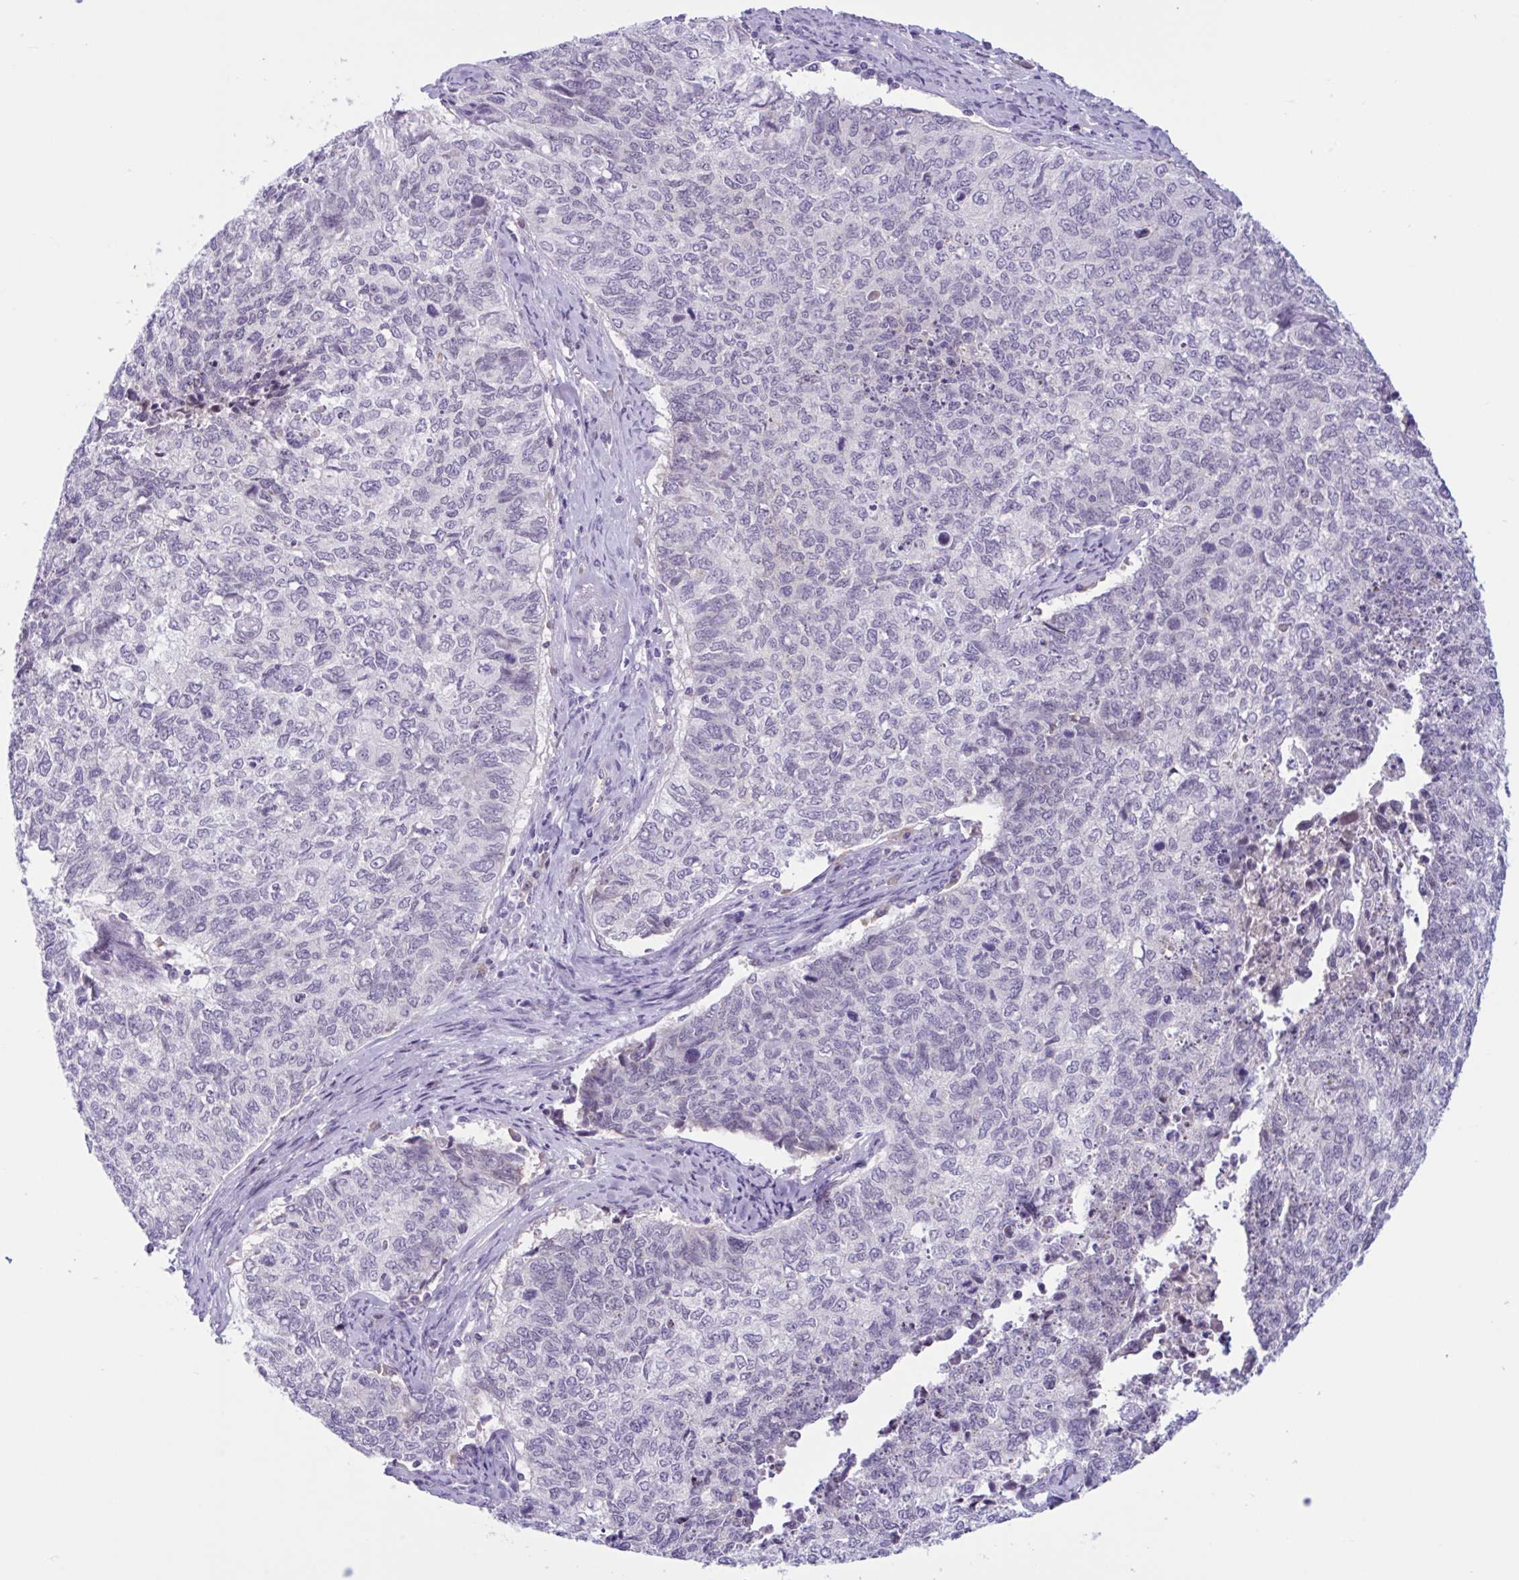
{"staining": {"intensity": "negative", "quantity": "none", "location": "none"}, "tissue": "cervical cancer", "cell_type": "Tumor cells", "image_type": "cancer", "snomed": [{"axis": "morphology", "description": "Adenocarcinoma, NOS"}, {"axis": "topography", "description": "Cervix"}], "caption": "This histopathology image is of cervical cancer stained with IHC to label a protein in brown with the nuclei are counter-stained blue. There is no staining in tumor cells.", "gene": "WNT9B", "patient": {"sex": "female", "age": 63}}